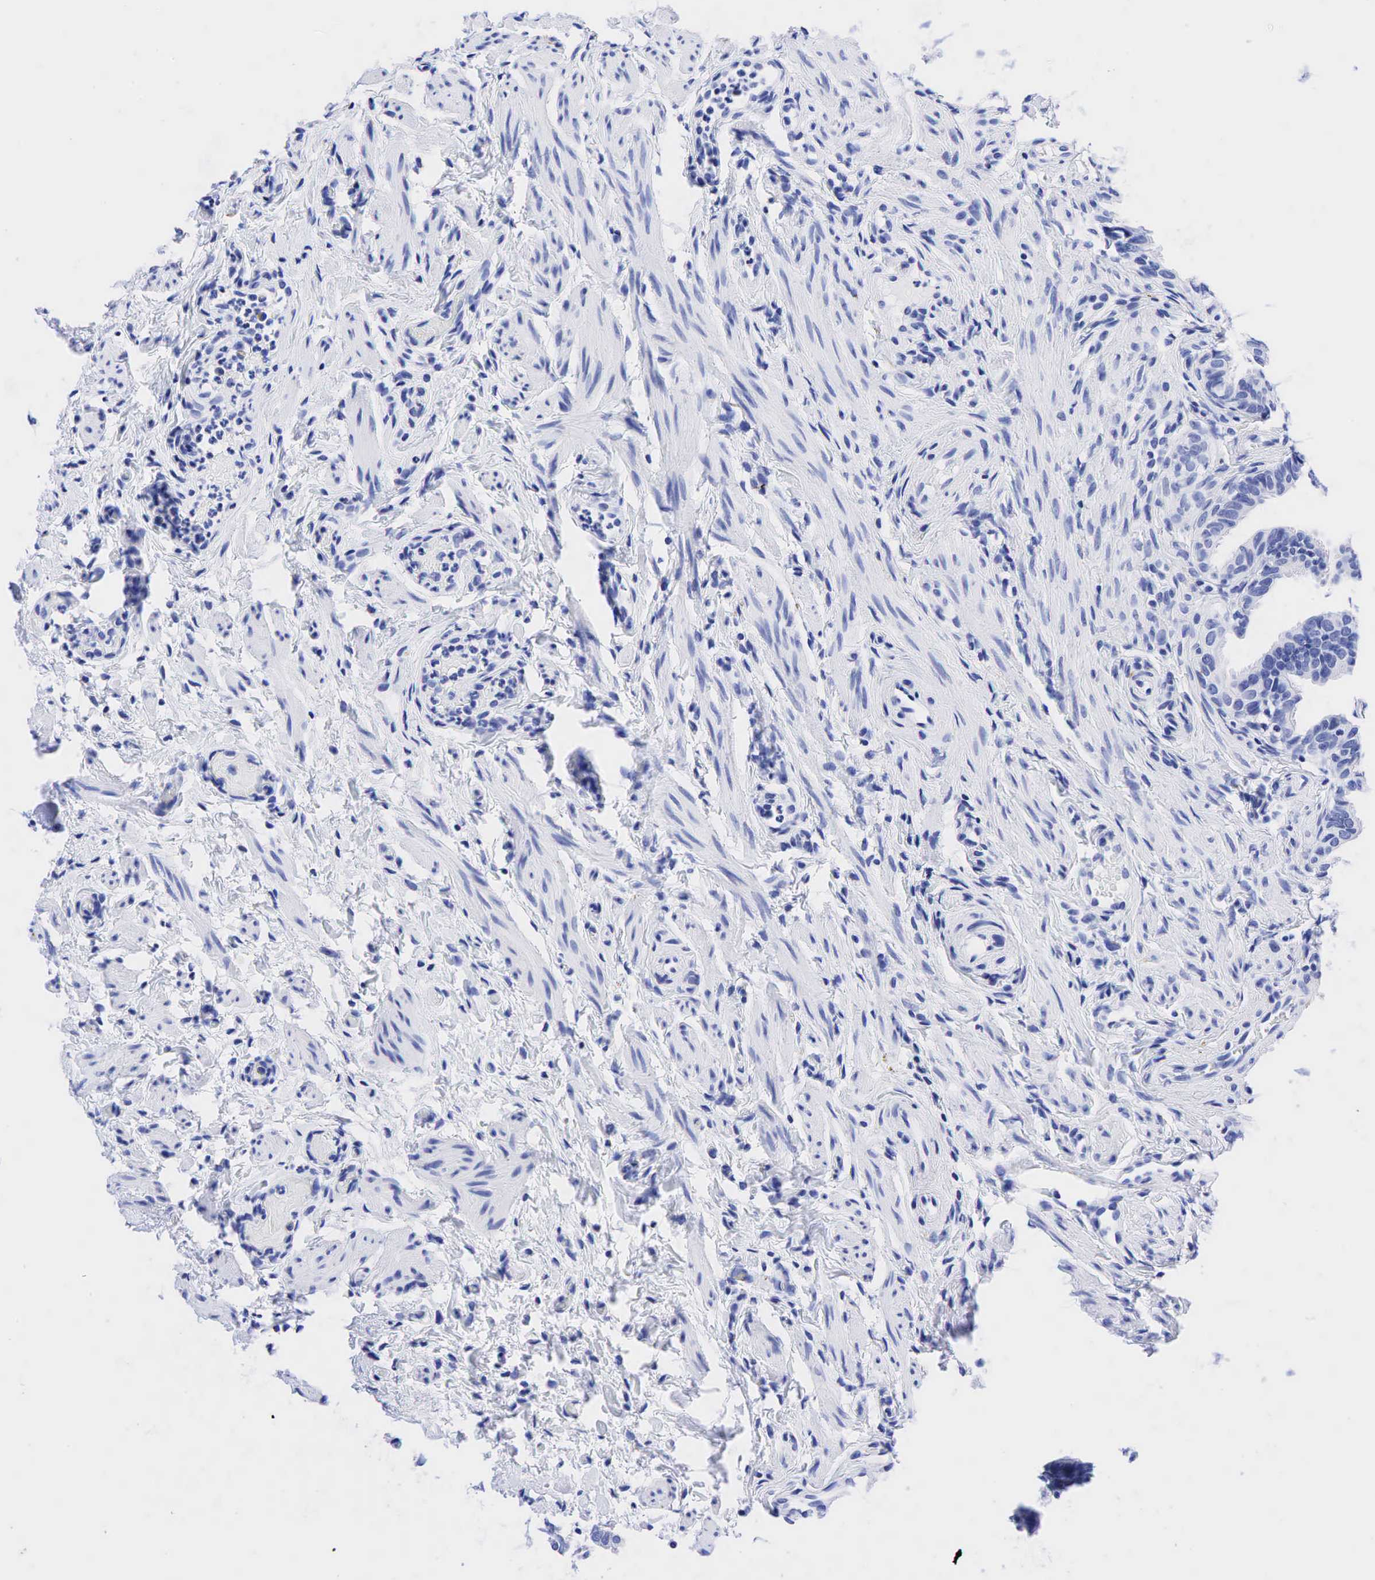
{"staining": {"intensity": "negative", "quantity": "none", "location": "none"}, "tissue": "fallopian tube", "cell_type": "Glandular cells", "image_type": "normal", "snomed": [{"axis": "morphology", "description": "Normal tissue, NOS"}, {"axis": "topography", "description": "Fallopian tube"}], "caption": "An image of fallopian tube stained for a protein demonstrates no brown staining in glandular cells.", "gene": "CHGA", "patient": {"sex": "female", "age": 41}}